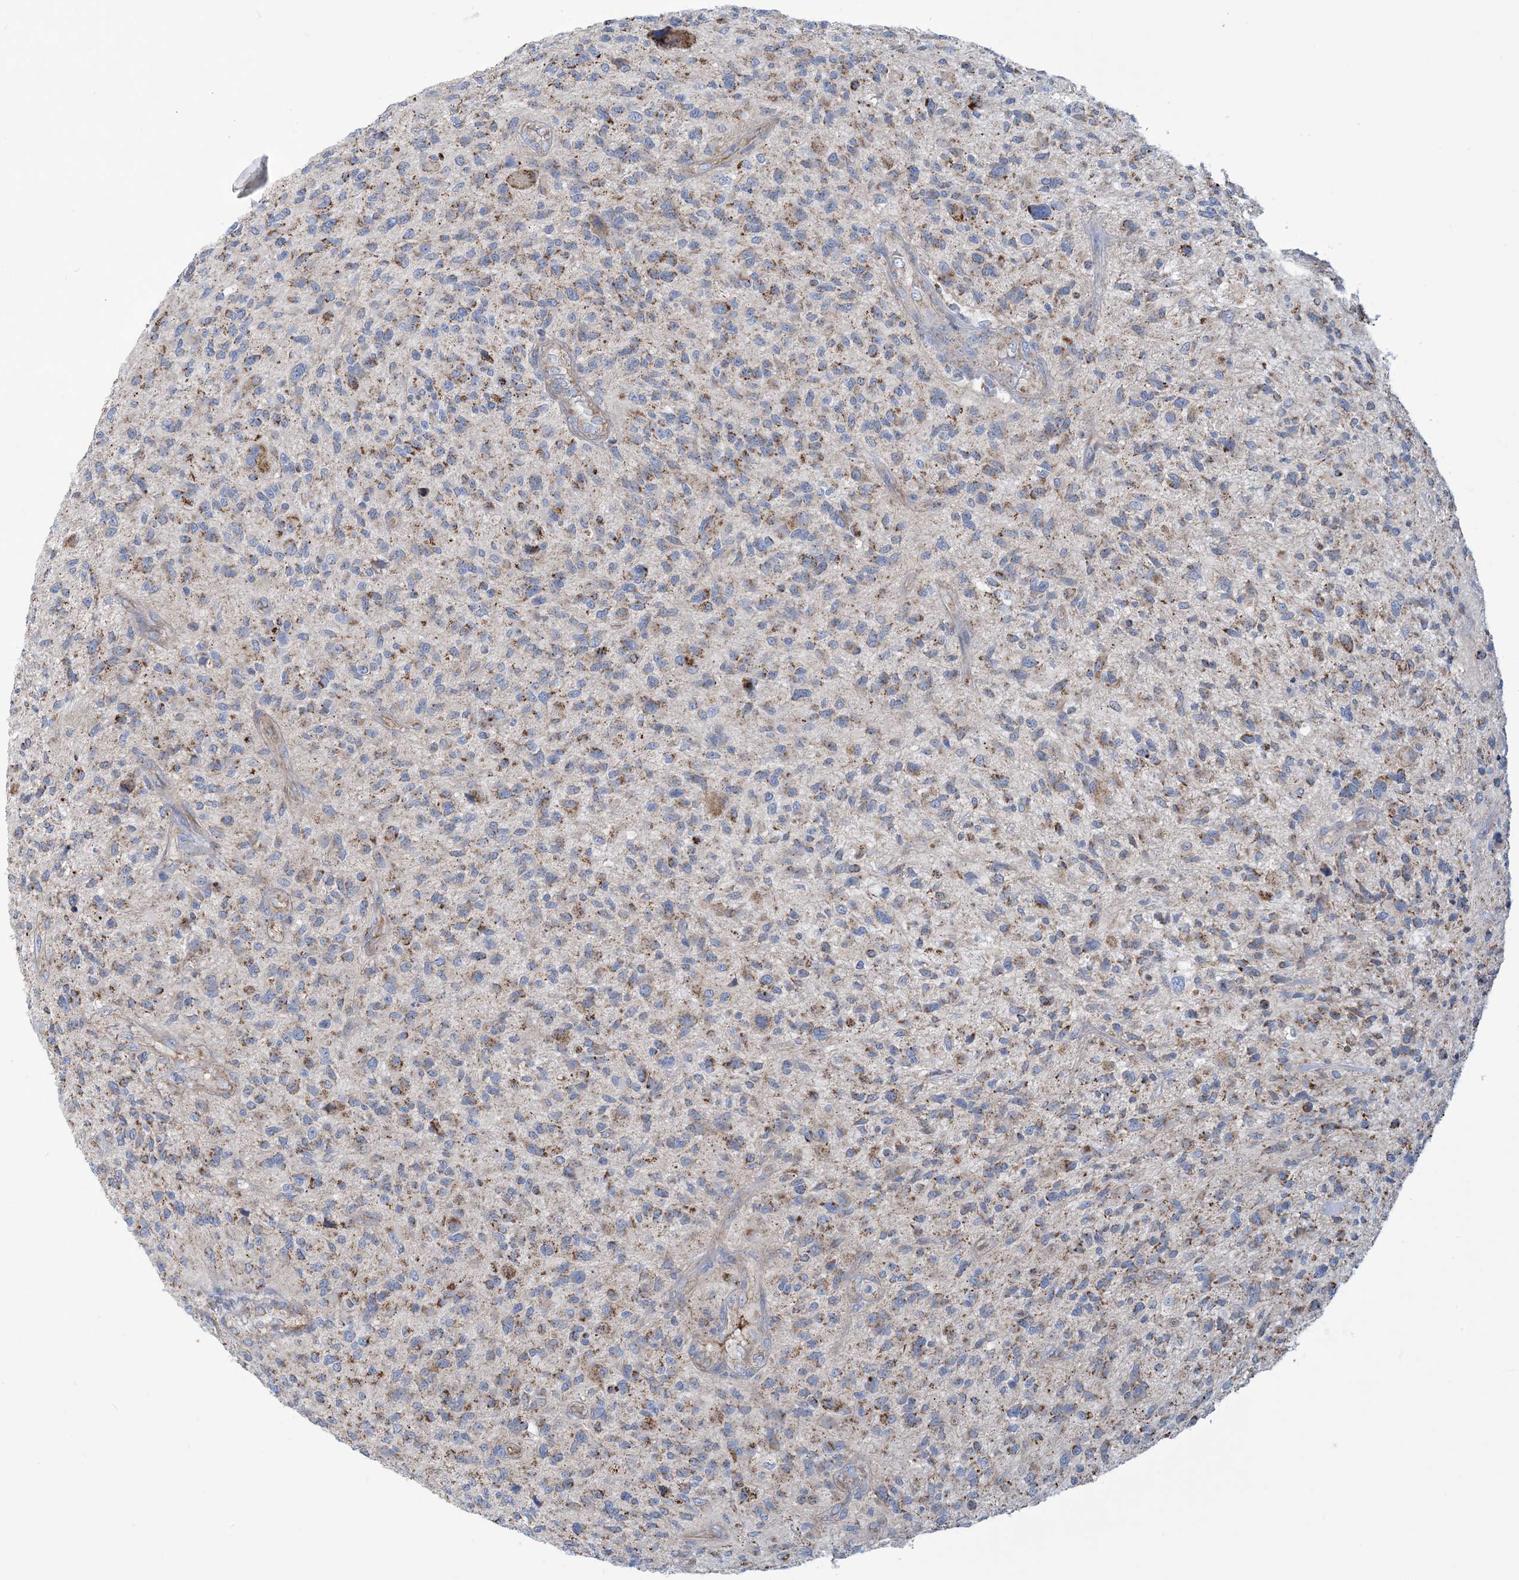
{"staining": {"intensity": "moderate", "quantity": ">75%", "location": "cytoplasmic/membranous"}, "tissue": "glioma", "cell_type": "Tumor cells", "image_type": "cancer", "snomed": [{"axis": "morphology", "description": "Glioma, malignant, High grade"}, {"axis": "topography", "description": "Brain"}], "caption": "Immunohistochemistry of malignant high-grade glioma exhibits medium levels of moderate cytoplasmic/membranous staining in about >75% of tumor cells.", "gene": "PHOSPHO2", "patient": {"sex": "male", "age": 47}}